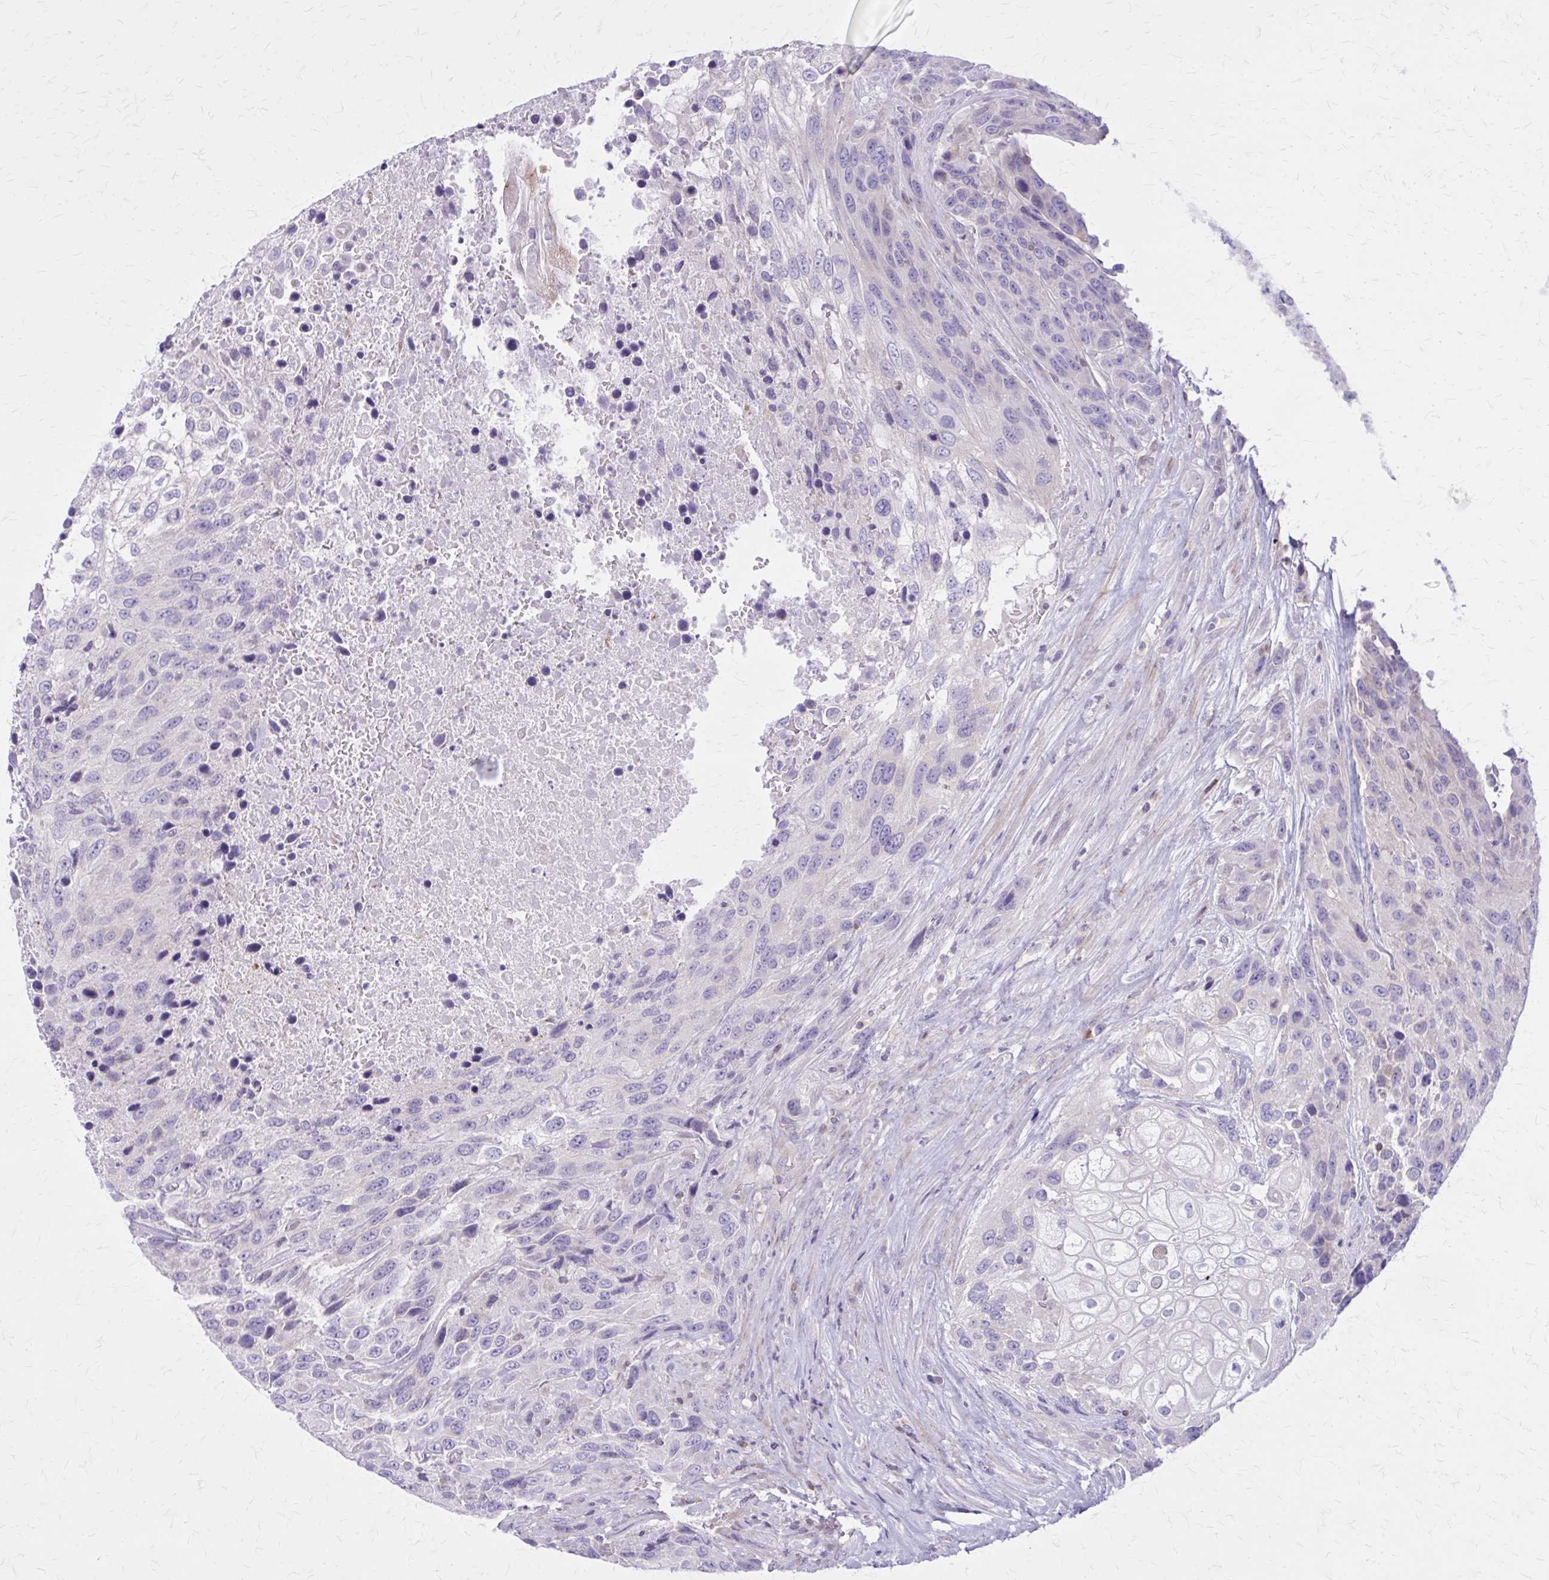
{"staining": {"intensity": "negative", "quantity": "none", "location": "none"}, "tissue": "urothelial cancer", "cell_type": "Tumor cells", "image_type": "cancer", "snomed": [{"axis": "morphology", "description": "Urothelial carcinoma, High grade"}, {"axis": "topography", "description": "Urinary bladder"}], "caption": "Immunohistochemical staining of human urothelial cancer demonstrates no significant positivity in tumor cells.", "gene": "PITPNM1", "patient": {"sex": "female", "age": 70}}